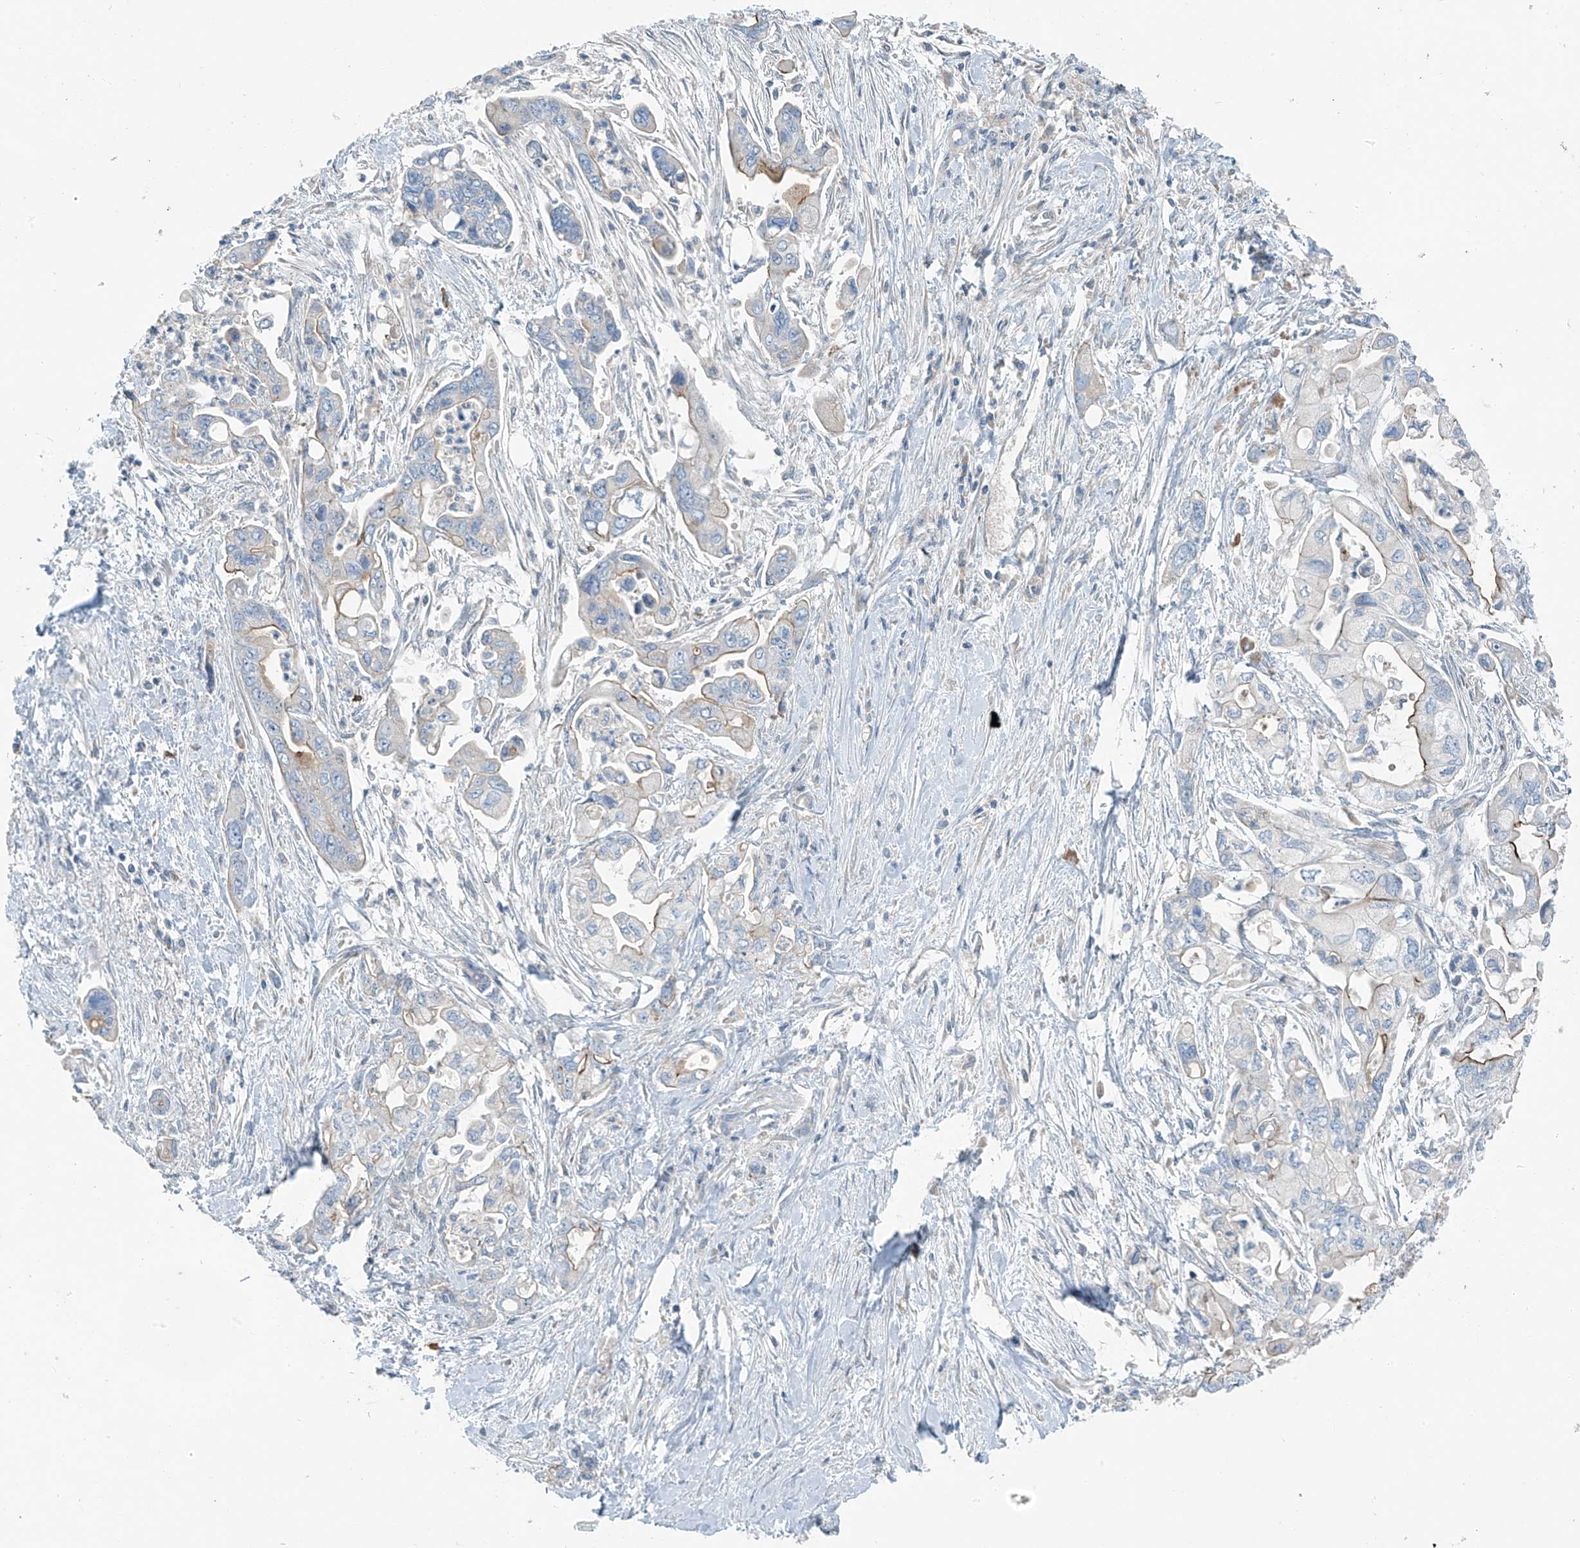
{"staining": {"intensity": "moderate", "quantity": "25%-75%", "location": "cytoplasmic/membranous"}, "tissue": "pancreatic cancer", "cell_type": "Tumor cells", "image_type": "cancer", "snomed": [{"axis": "morphology", "description": "Adenocarcinoma, NOS"}, {"axis": "topography", "description": "Pancreas"}], "caption": "Brown immunohistochemical staining in human pancreatic cancer reveals moderate cytoplasmic/membranous expression in approximately 25%-75% of tumor cells. Using DAB (brown) and hematoxylin (blue) stains, captured at high magnification using brightfield microscopy.", "gene": "FAM131C", "patient": {"sex": "male", "age": 70}}